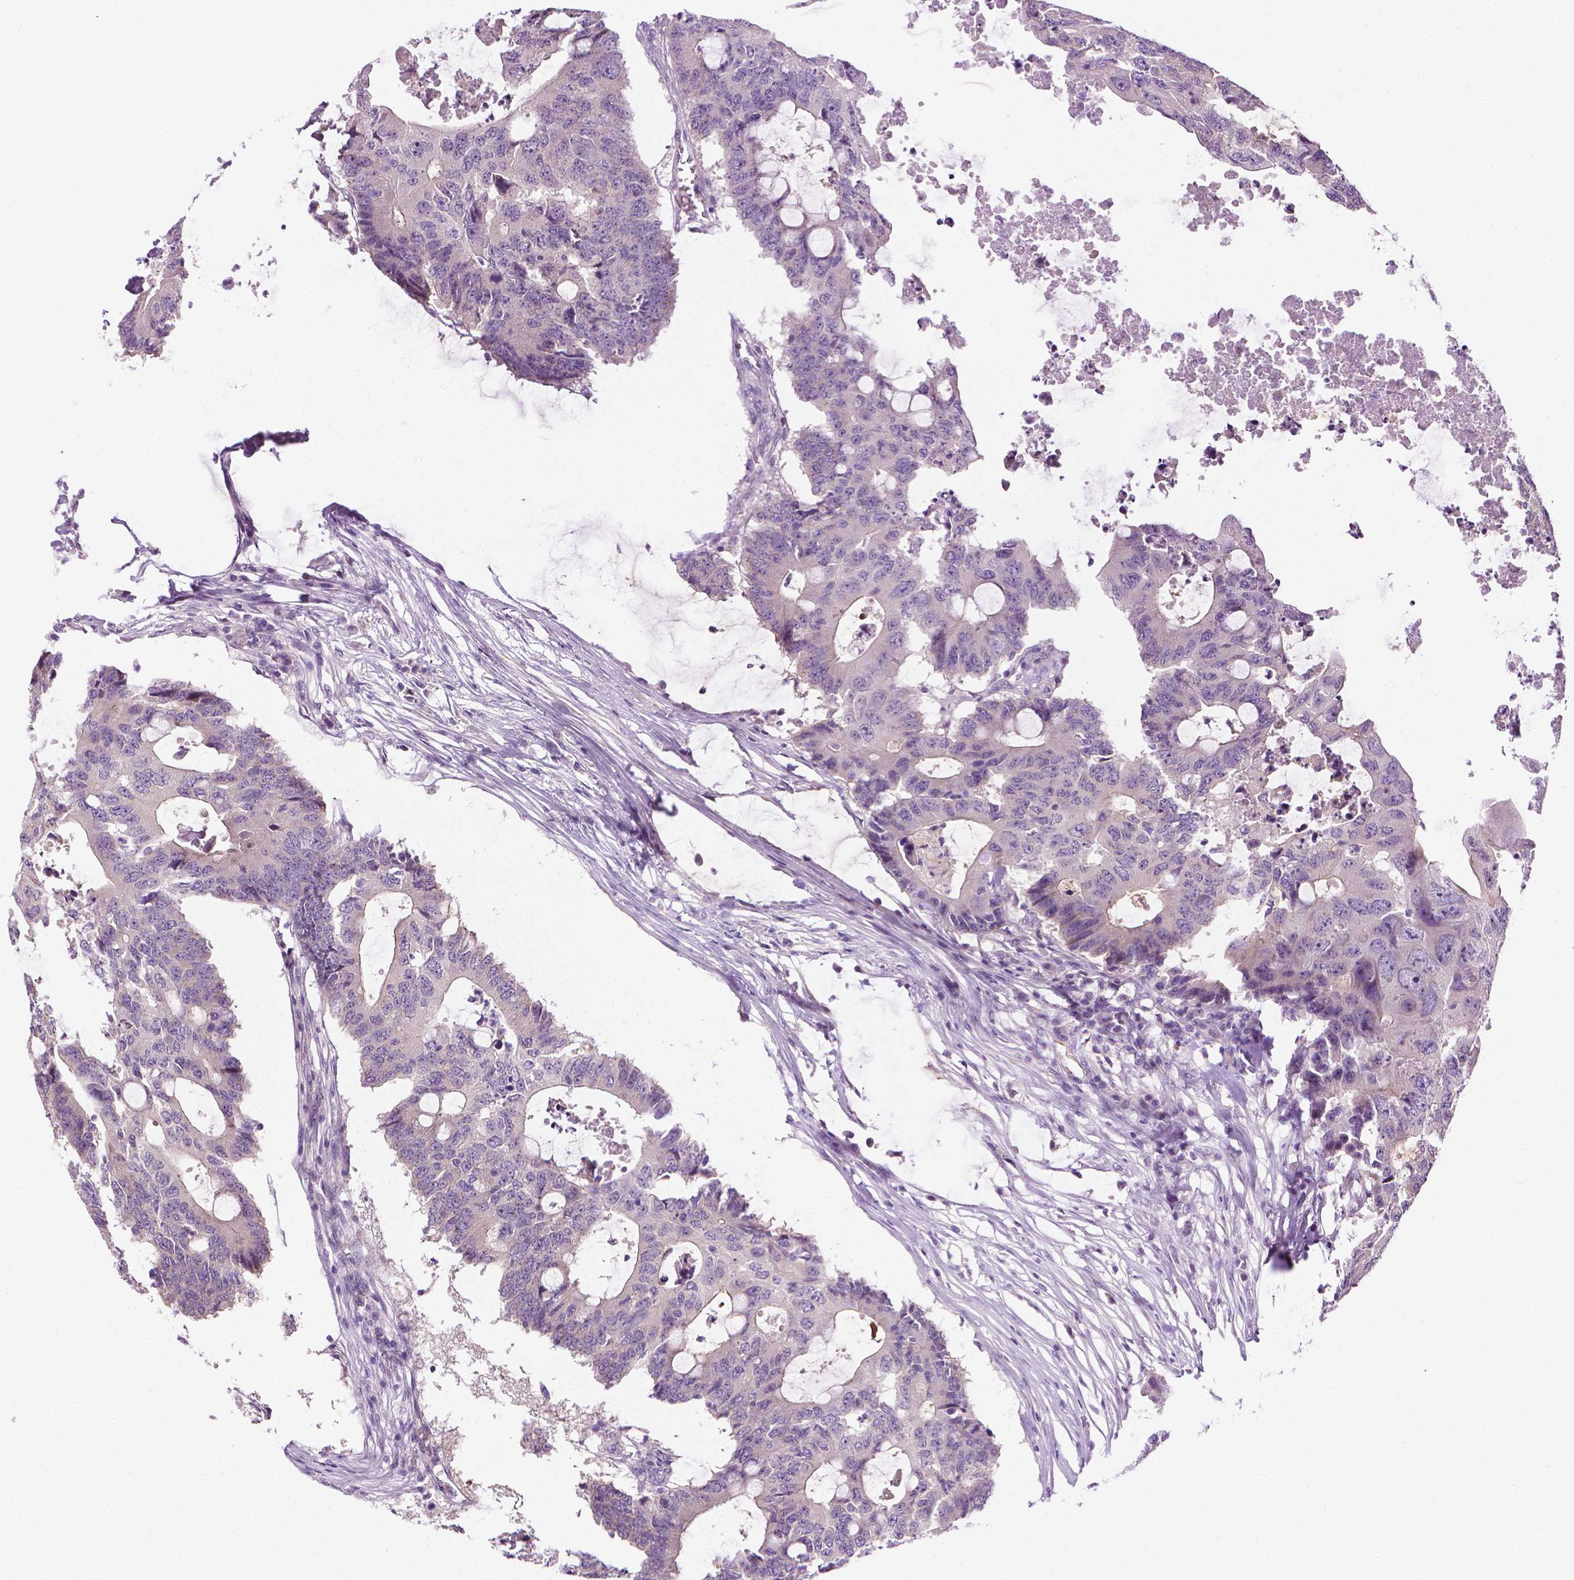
{"staining": {"intensity": "negative", "quantity": "none", "location": "none"}, "tissue": "colorectal cancer", "cell_type": "Tumor cells", "image_type": "cancer", "snomed": [{"axis": "morphology", "description": "Adenocarcinoma, NOS"}, {"axis": "topography", "description": "Colon"}], "caption": "The image demonstrates no significant staining in tumor cells of colorectal cancer.", "gene": "MCOLN3", "patient": {"sex": "male", "age": 71}}